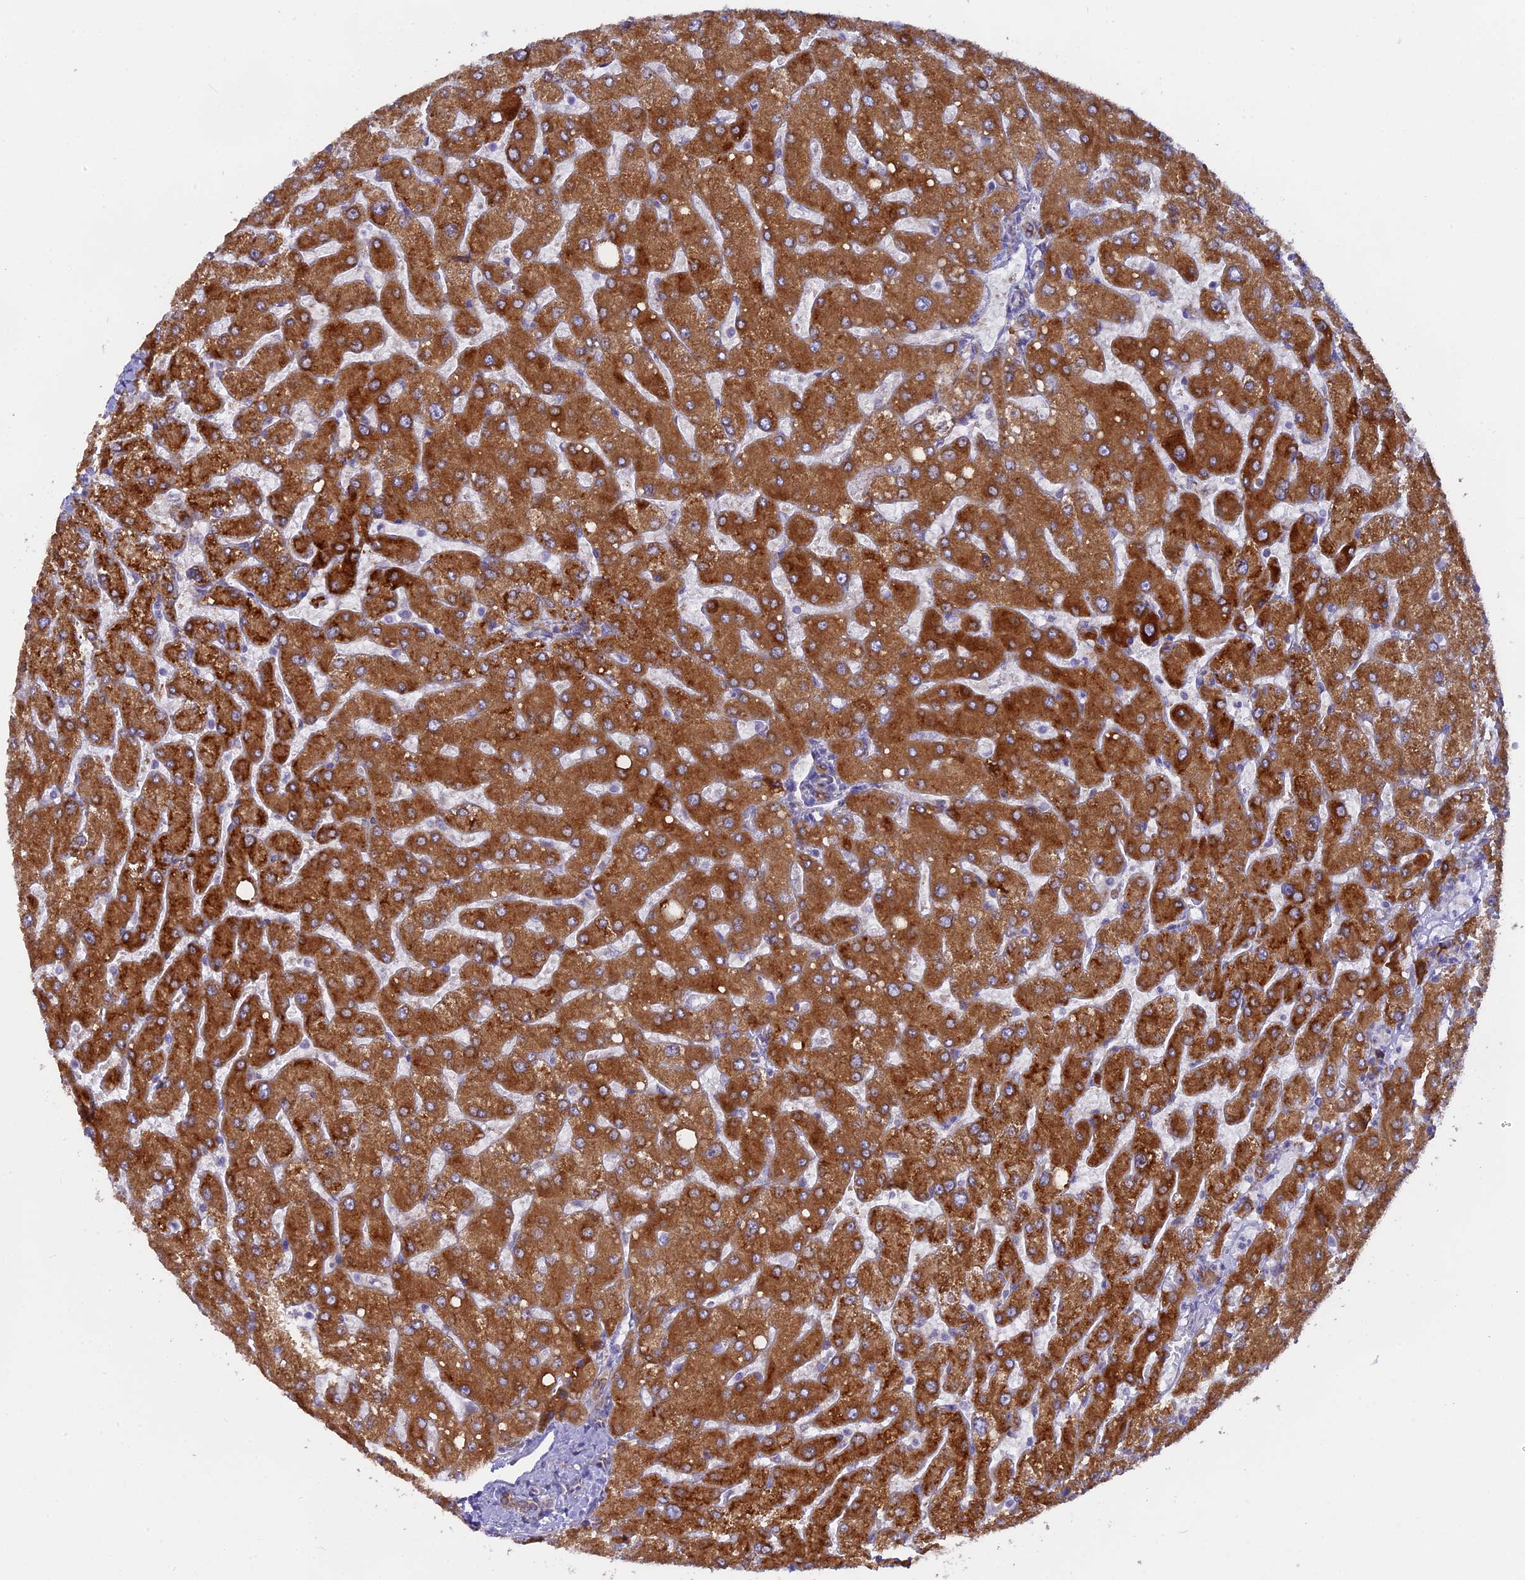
{"staining": {"intensity": "moderate", "quantity": "25%-75%", "location": "cytoplasmic/membranous"}, "tissue": "liver", "cell_type": "Cholangiocytes", "image_type": "normal", "snomed": [{"axis": "morphology", "description": "Normal tissue, NOS"}, {"axis": "topography", "description": "Liver"}], "caption": "Immunohistochemistry (IHC) (DAB) staining of benign liver demonstrates moderate cytoplasmic/membranous protein expression in about 25%-75% of cholangiocytes.", "gene": "TLCD1", "patient": {"sex": "male", "age": 55}}